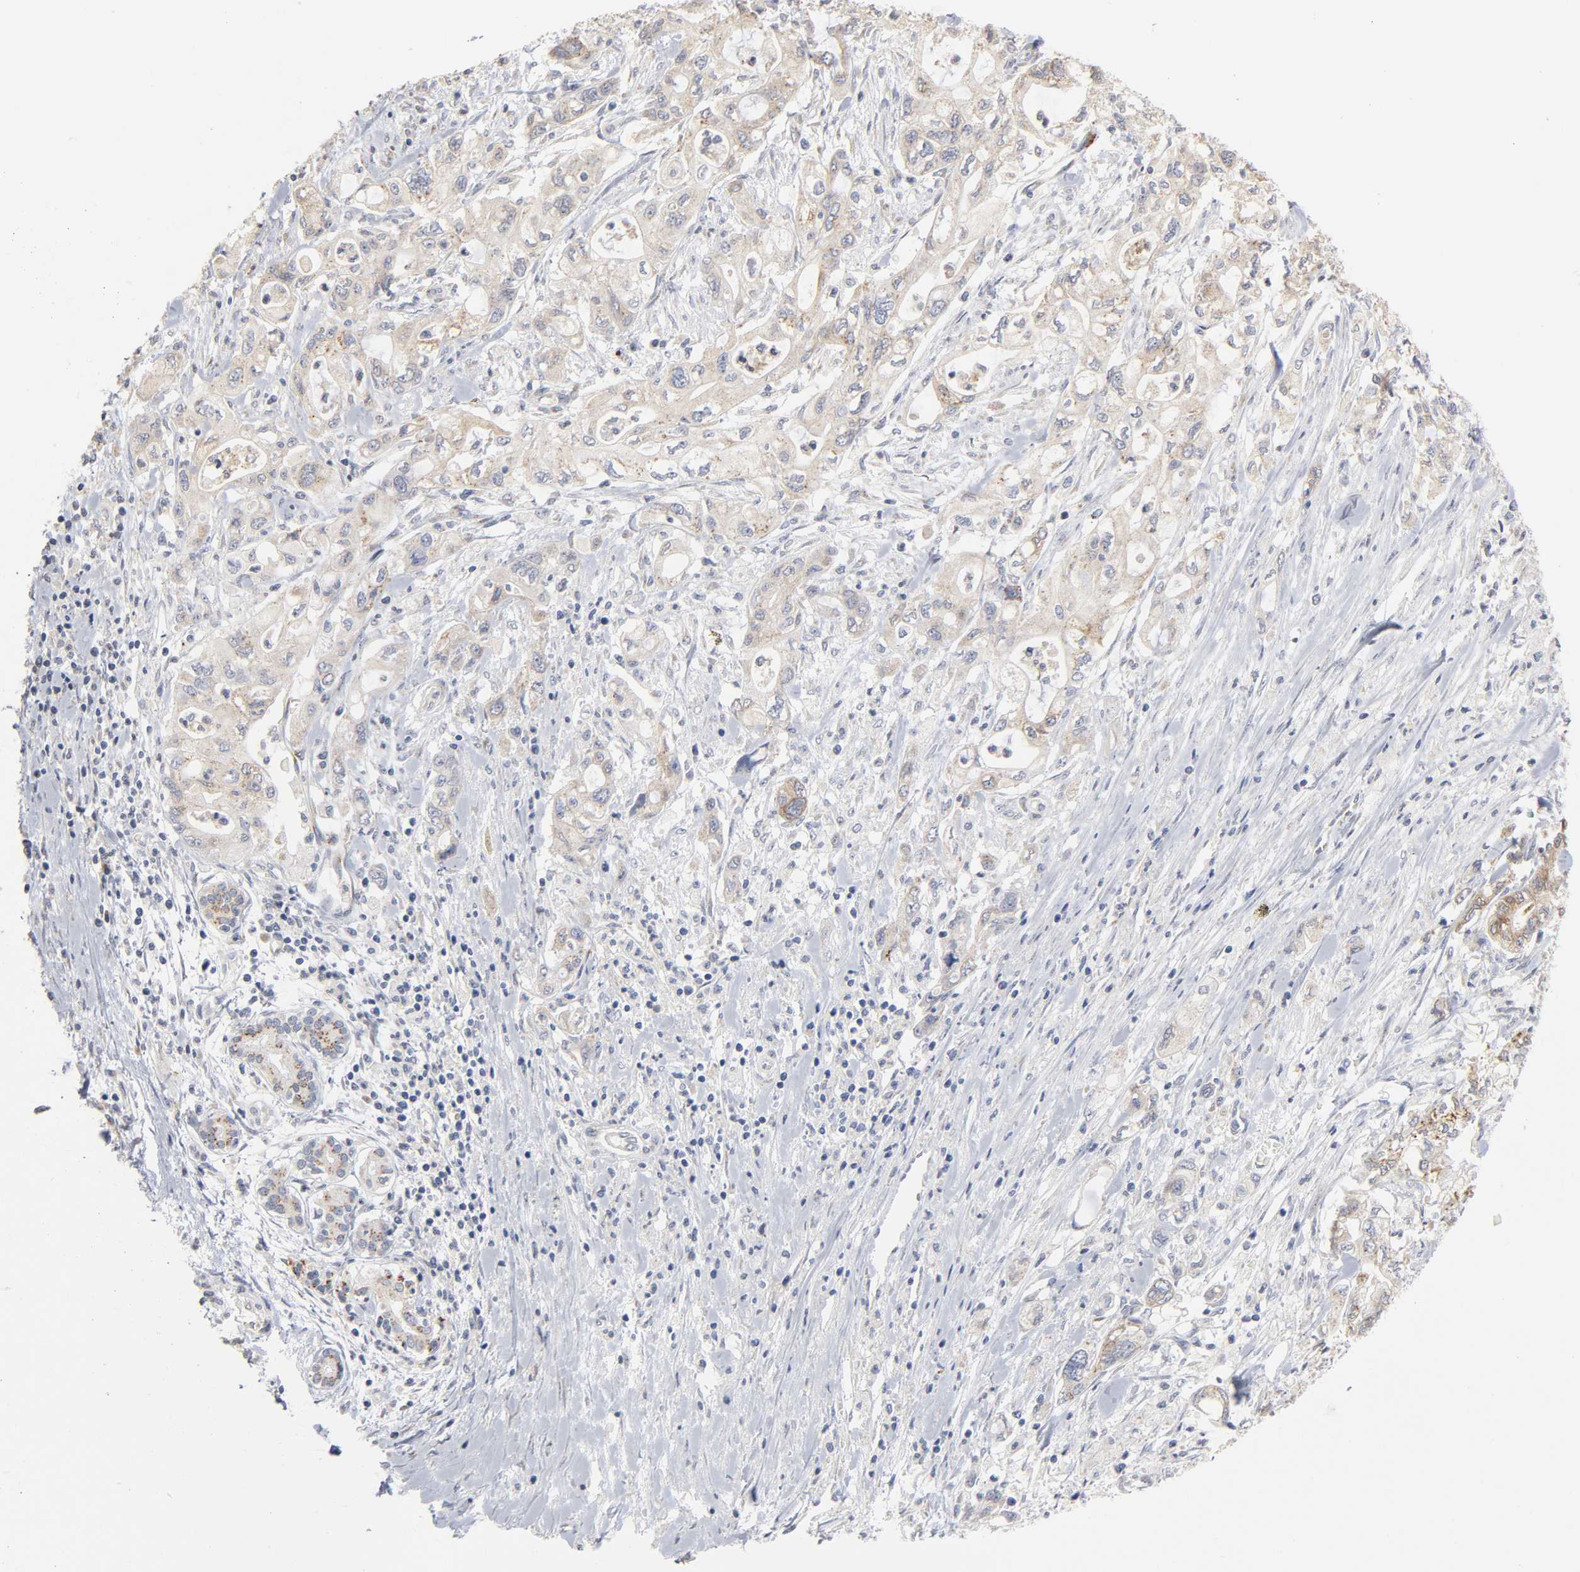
{"staining": {"intensity": "weak", "quantity": ">75%", "location": "cytoplasmic/membranous"}, "tissue": "pancreatic cancer", "cell_type": "Tumor cells", "image_type": "cancer", "snomed": [{"axis": "morphology", "description": "Adenocarcinoma, NOS"}, {"axis": "topography", "description": "Pancreas"}], "caption": "A histopathology image showing weak cytoplasmic/membranous expression in about >75% of tumor cells in pancreatic cancer (adenocarcinoma), as visualized by brown immunohistochemical staining.", "gene": "AK7", "patient": {"sex": "male", "age": 79}}